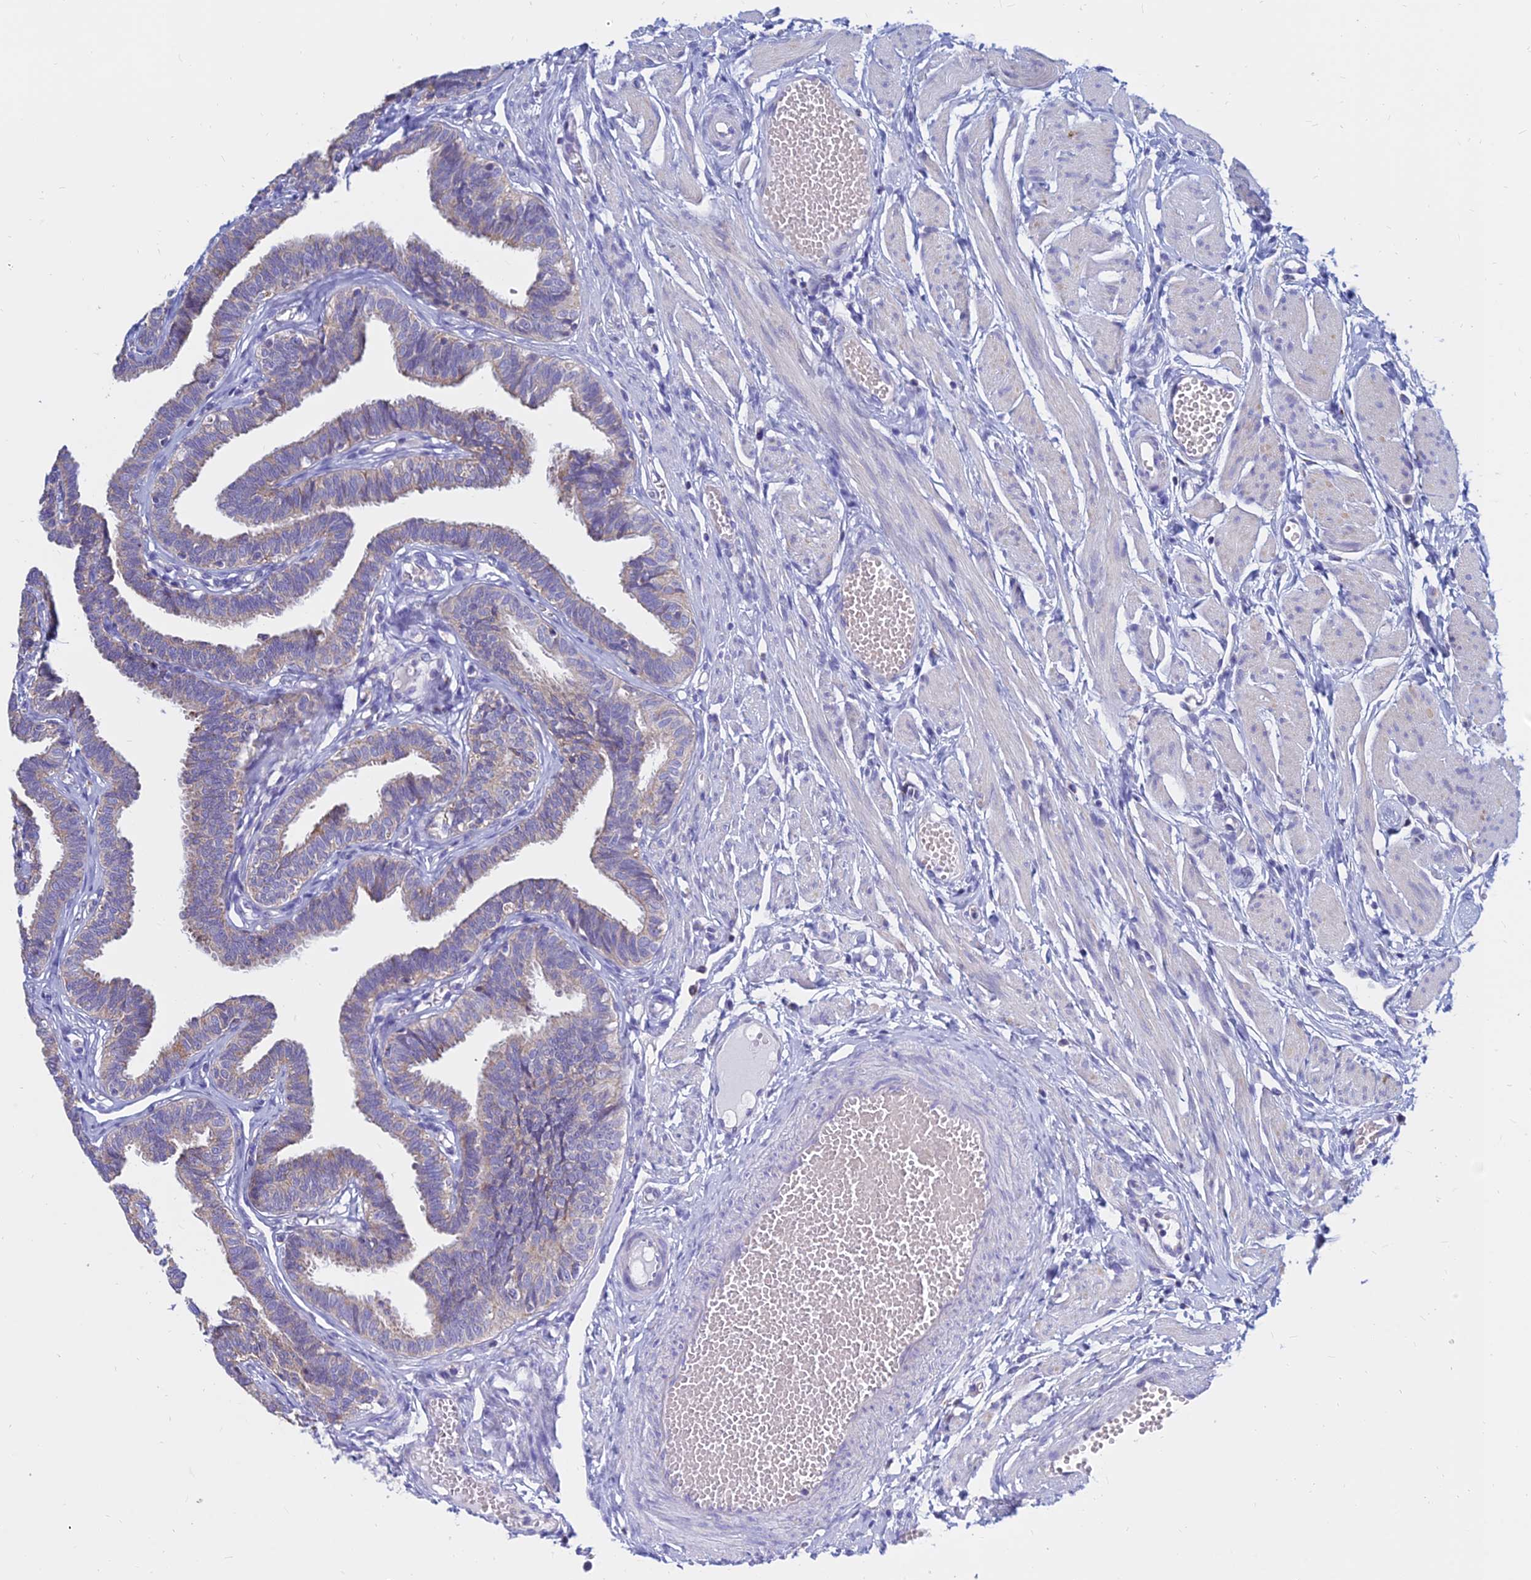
{"staining": {"intensity": "weak", "quantity": "25%-75%", "location": "cytoplasmic/membranous"}, "tissue": "fallopian tube", "cell_type": "Glandular cells", "image_type": "normal", "snomed": [{"axis": "morphology", "description": "Normal tissue, NOS"}, {"axis": "topography", "description": "Fallopian tube"}, {"axis": "topography", "description": "Ovary"}], "caption": "The photomicrograph demonstrates immunohistochemical staining of benign fallopian tube. There is weak cytoplasmic/membranous staining is appreciated in approximately 25%-75% of glandular cells. The protein is stained brown, and the nuclei are stained in blue (DAB IHC with brightfield microscopy, high magnification).", "gene": "MGST1", "patient": {"sex": "female", "age": 23}}